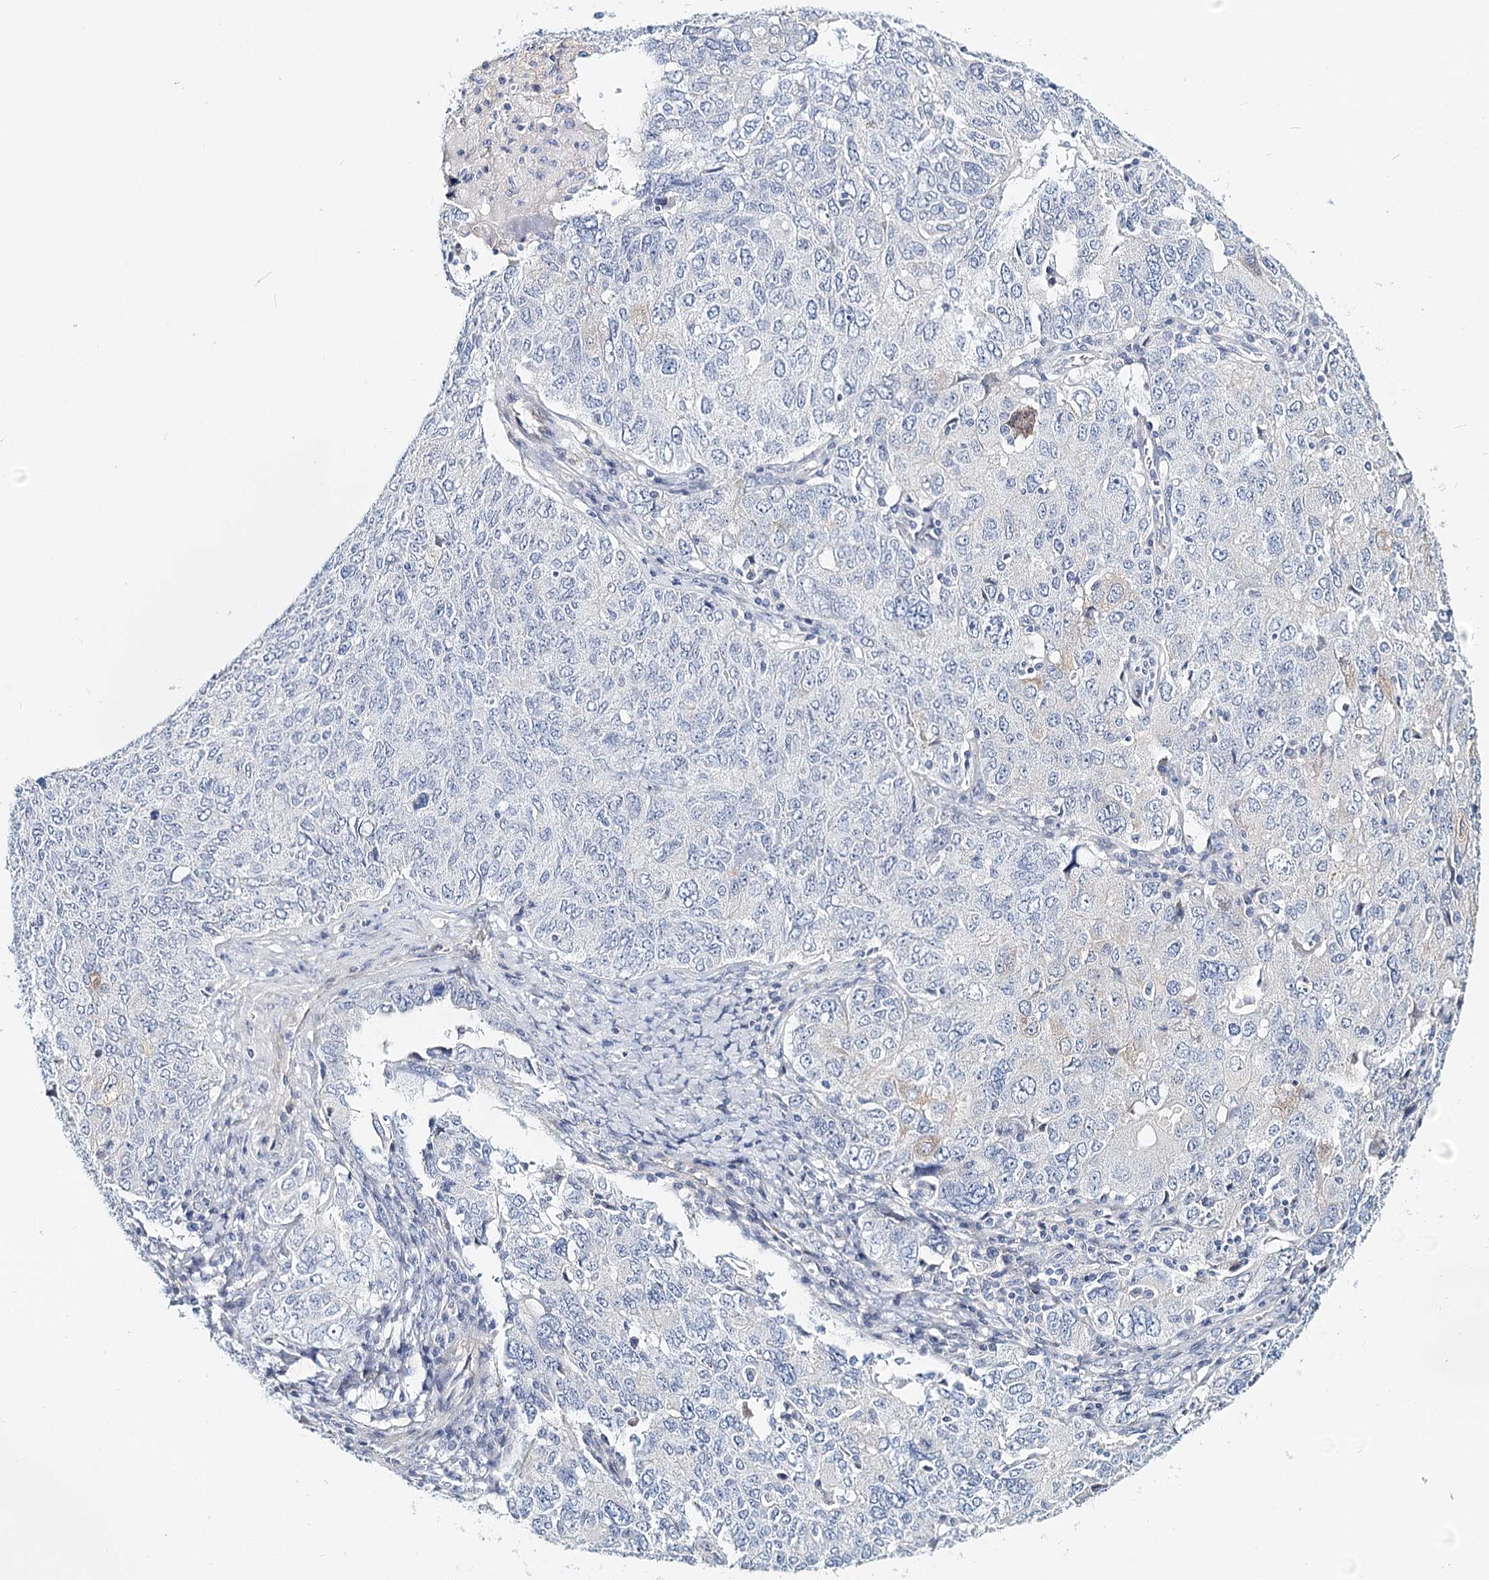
{"staining": {"intensity": "negative", "quantity": "none", "location": "none"}, "tissue": "ovarian cancer", "cell_type": "Tumor cells", "image_type": "cancer", "snomed": [{"axis": "morphology", "description": "Carcinoma, endometroid"}, {"axis": "topography", "description": "Ovary"}], "caption": "Ovarian cancer (endometroid carcinoma) was stained to show a protein in brown. There is no significant staining in tumor cells.", "gene": "TEX12", "patient": {"sex": "female", "age": 62}}